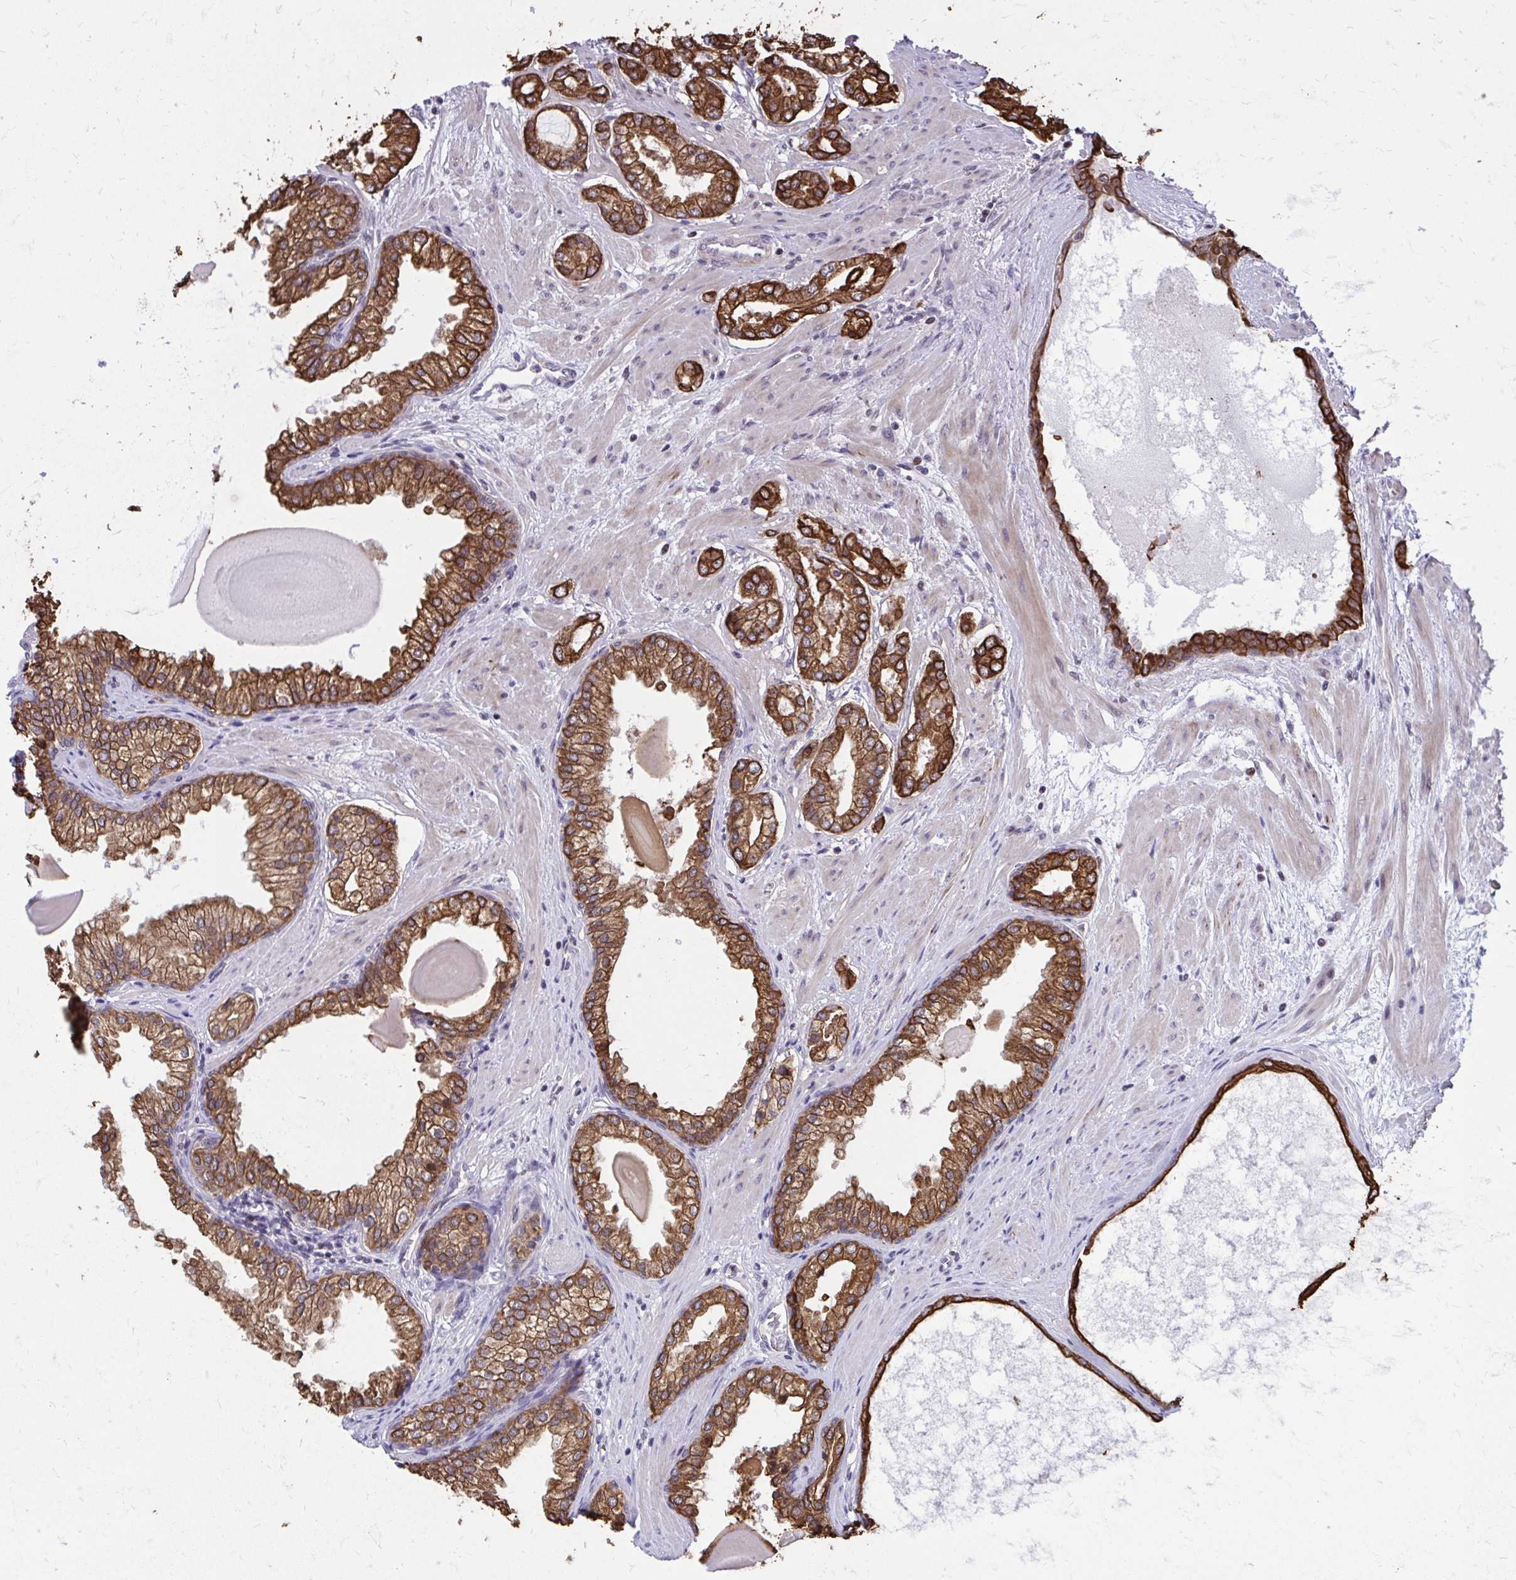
{"staining": {"intensity": "strong", "quantity": ">75%", "location": "cytoplasmic/membranous"}, "tissue": "prostate cancer", "cell_type": "Tumor cells", "image_type": "cancer", "snomed": [{"axis": "morphology", "description": "Adenocarcinoma, Low grade"}, {"axis": "topography", "description": "Prostate"}], "caption": "Human adenocarcinoma (low-grade) (prostate) stained for a protein (brown) reveals strong cytoplasmic/membranous positive expression in approximately >75% of tumor cells.", "gene": "ANKRD30B", "patient": {"sex": "male", "age": 64}}